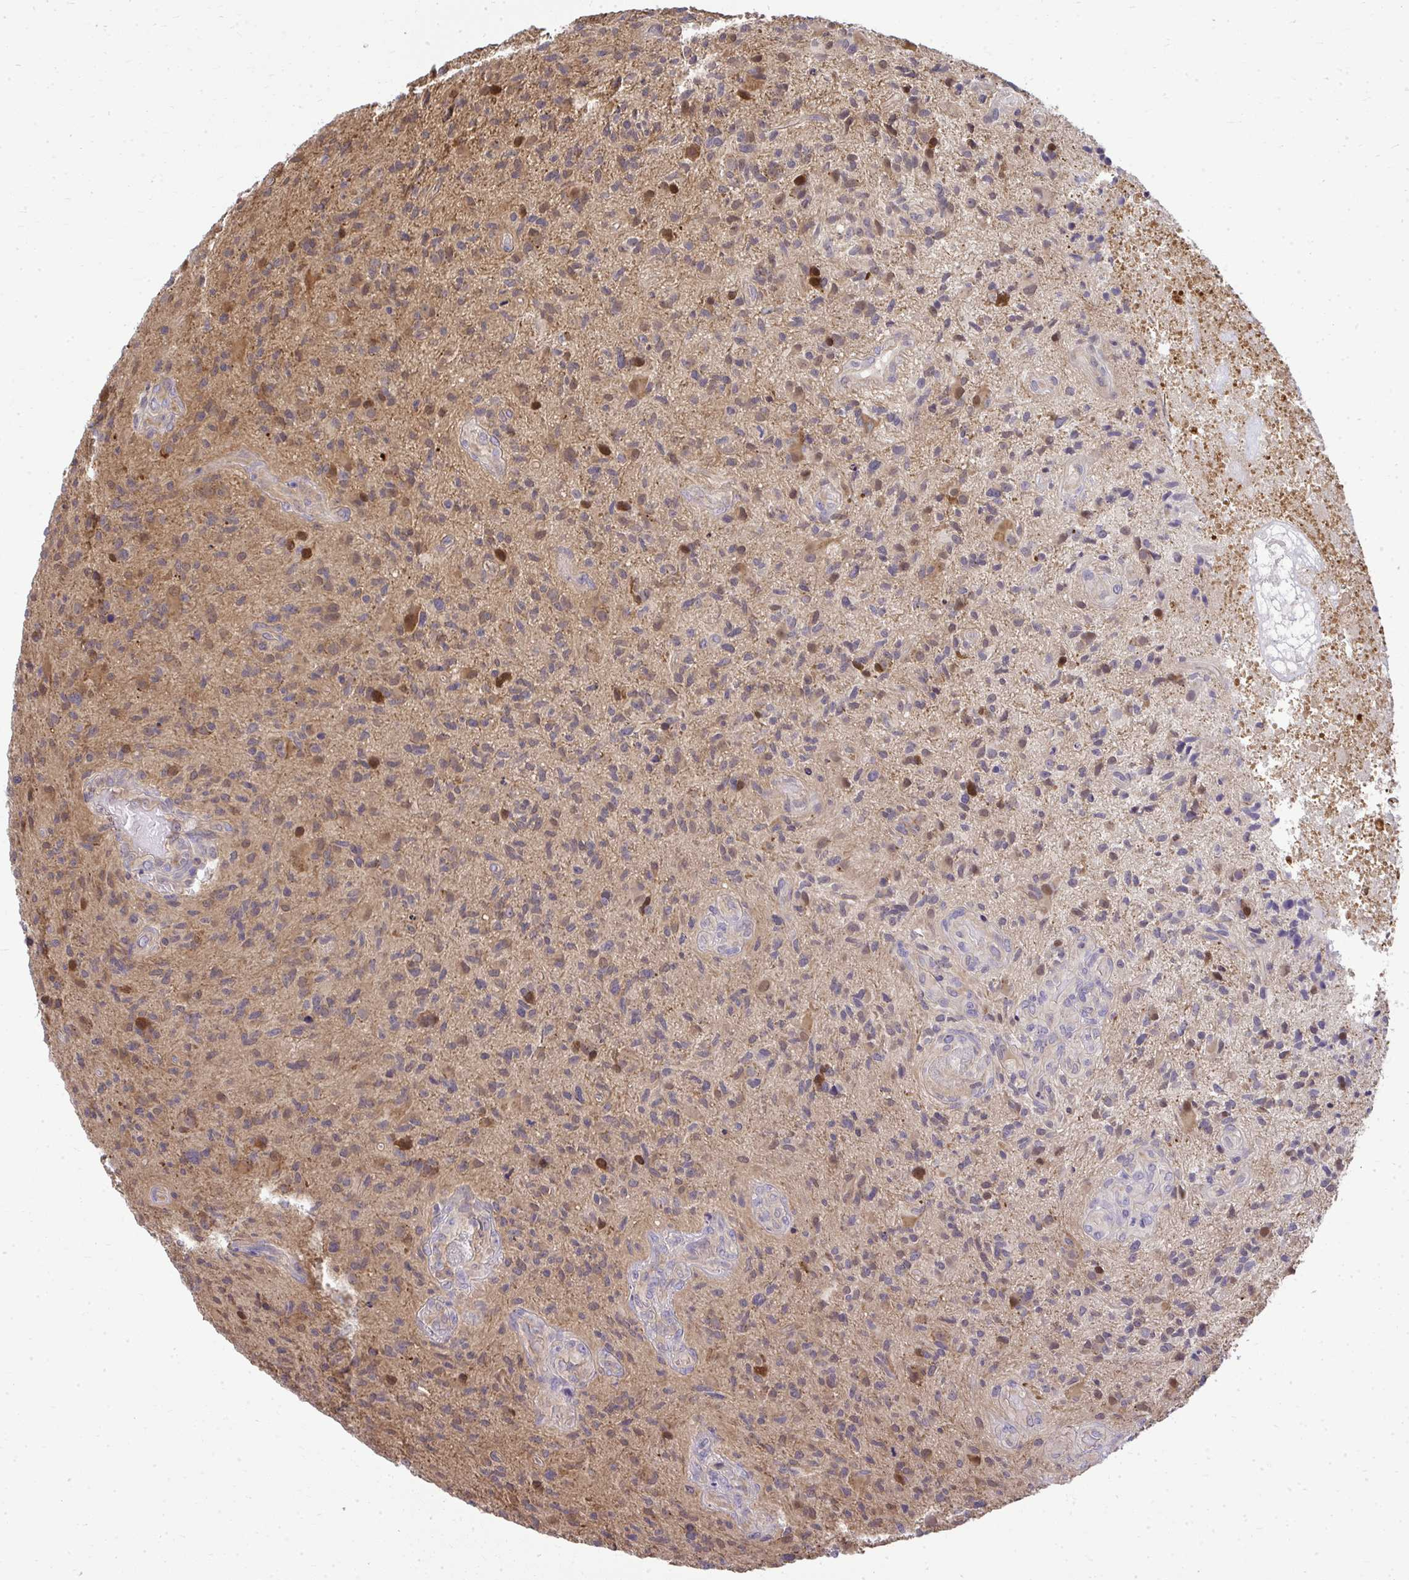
{"staining": {"intensity": "moderate", "quantity": "25%-75%", "location": "cytoplasmic/membranous,nuclear"}, "tissue": "glioma", "cell_type": "Tumor cells", "image_type": "cancer", "snomed": [{"axis": "morphology", "description": "Glioma, malignant, High grade"}, {"axis": "topography", "description": "Brain"}], "caption": "A micrograph showing moderate cytoplasmic/membranous and nuclear expression in approximately 25%-75% of tumor cells in high-grade glioma (malignant), as visualized by brown immunohistochemical staining.", "gene": "HDHD2", "patient": {"sex": "male", "age": 55}}